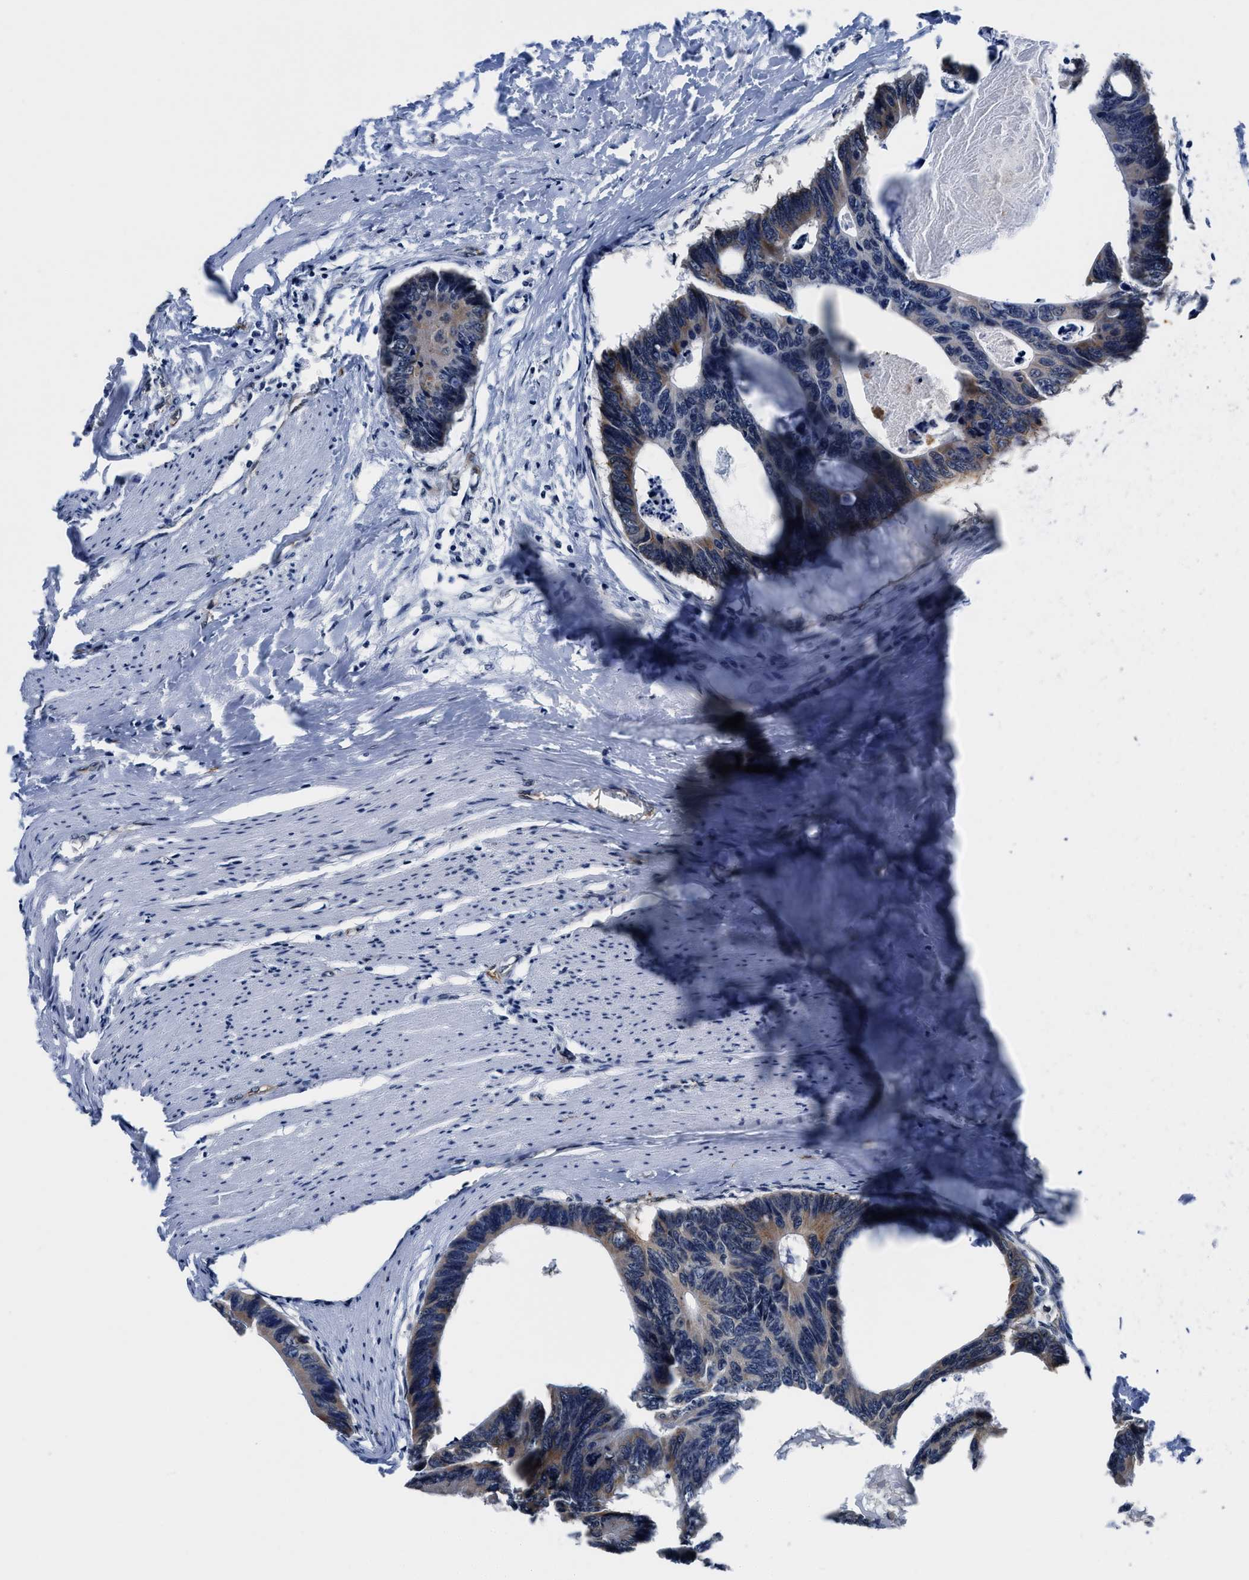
{"staining": {"intensity": "weak", "quantity": "25%-75%", "location": "cytoplasmic/membranous"}, "tissue": "colorectal cancer", "cell_type": "Tumor cells", "image_type": "cancer", "snomed": [{"axis": "morphology", "description": "Adenocarcinoma, NOS"}, {"axis": "topography", "description": "Colon"}], "caption": "IHC (DAB) staining of human colorectal adenocarcinoma displays weak cytoplasmic/membranous protein positivity in approximately 25%-75% of tumor cells. Using DAB (brown) and hematoxylin (blue) stains, captured at high magnification using brightfield microscopy.", "gene": "MARCKSL1", "patient": {"sex": "female", "age": 55}}